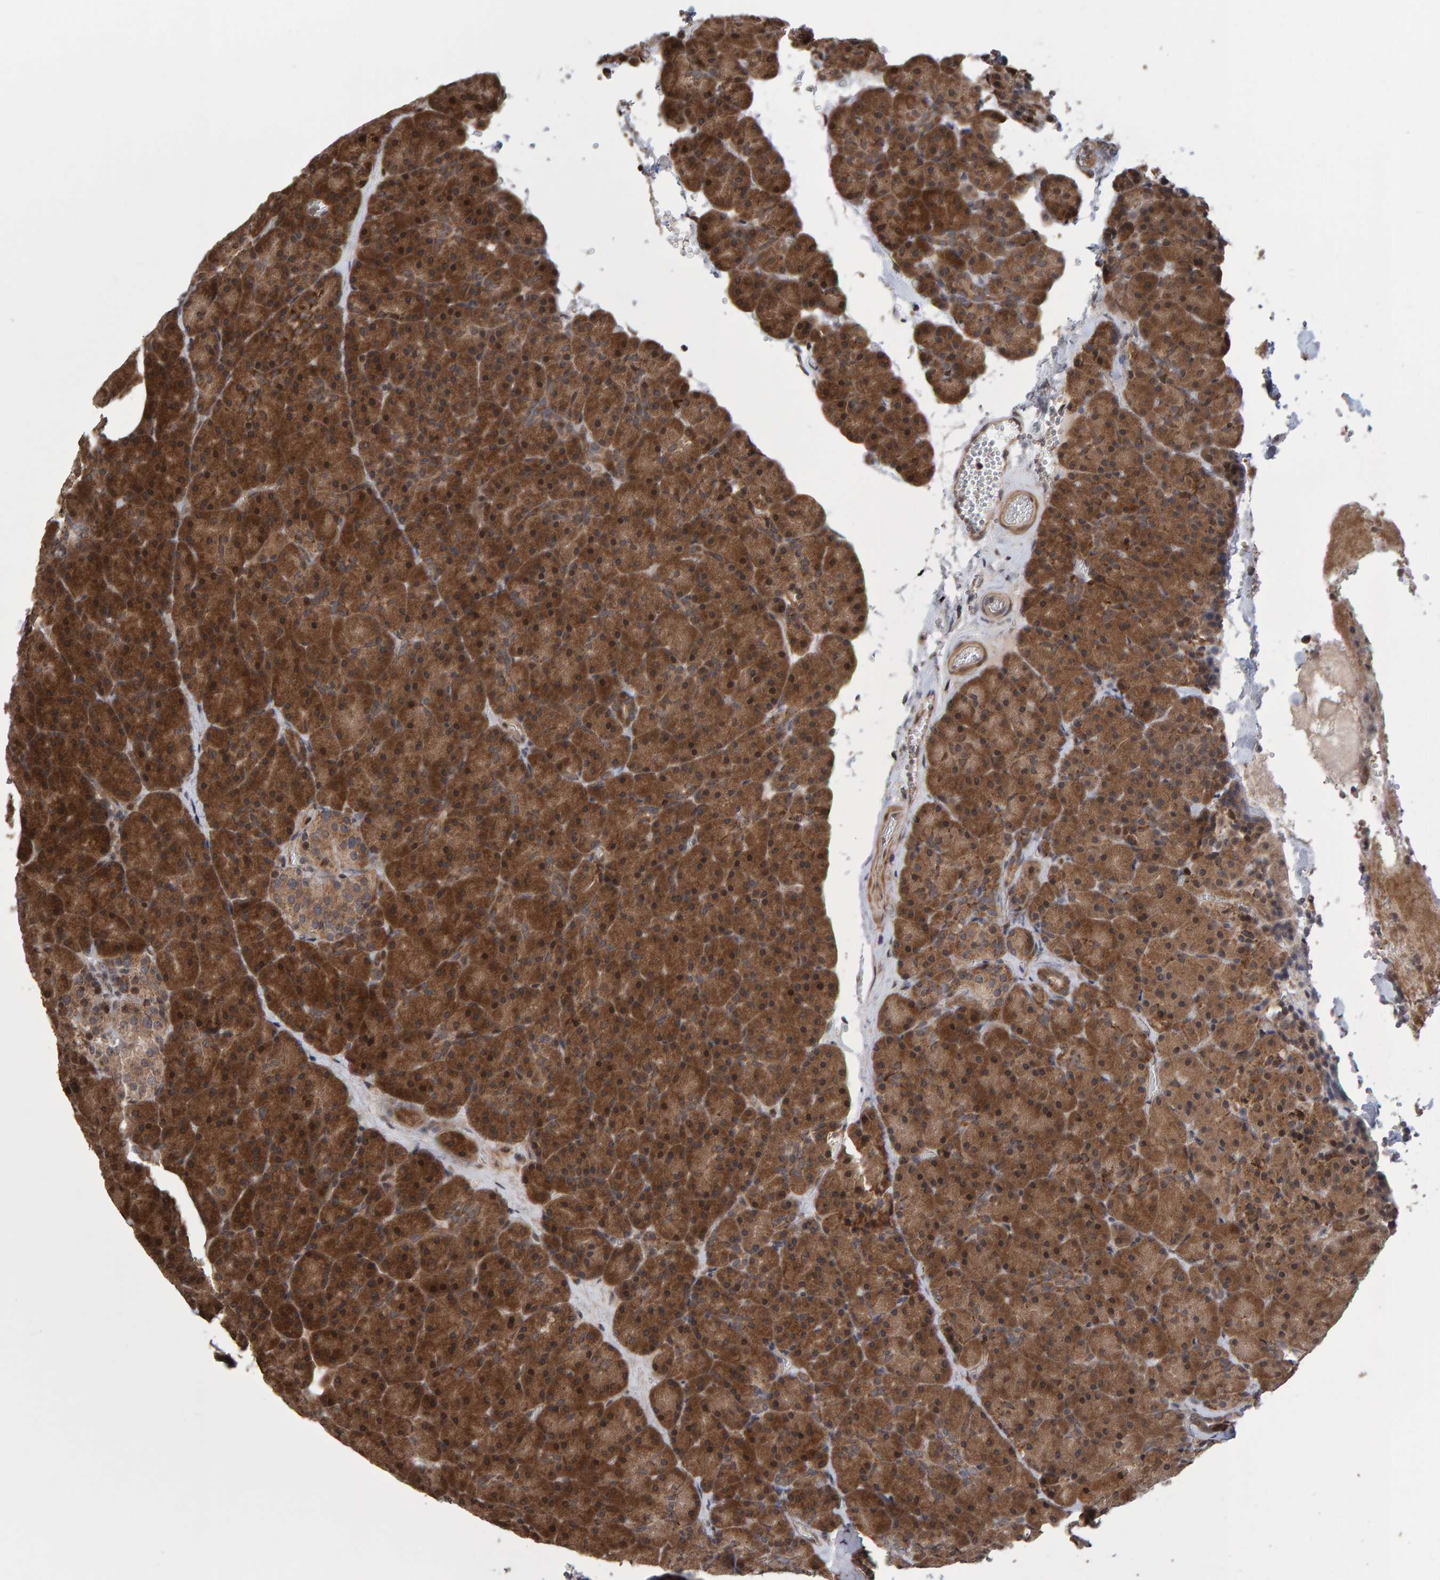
{"staining": {"intensity": "strong", "quantity": ">75%", "location": "cytoplasmic/membranous,nuclear"}, "tissue": "pancreas", "cell_type": "Exocrine glandular cells", "image_type": "normal", "snomed": [{"axis": "morphology", "description": "Normal tissue, NOS"}, {"axis": "morphology", "description": "Carcinoid, malignant, NOS"}, {"axis": "topography", "description": "Pancreas"}], "caption": "Exocrine glandular cells demonstrate high levels of strong cytoplasmic/membranous,nuclear expression in about >75% of cells in normal human pancreas.", "gene": "PECR", "patient": {"sex": "female", "age": 35}}